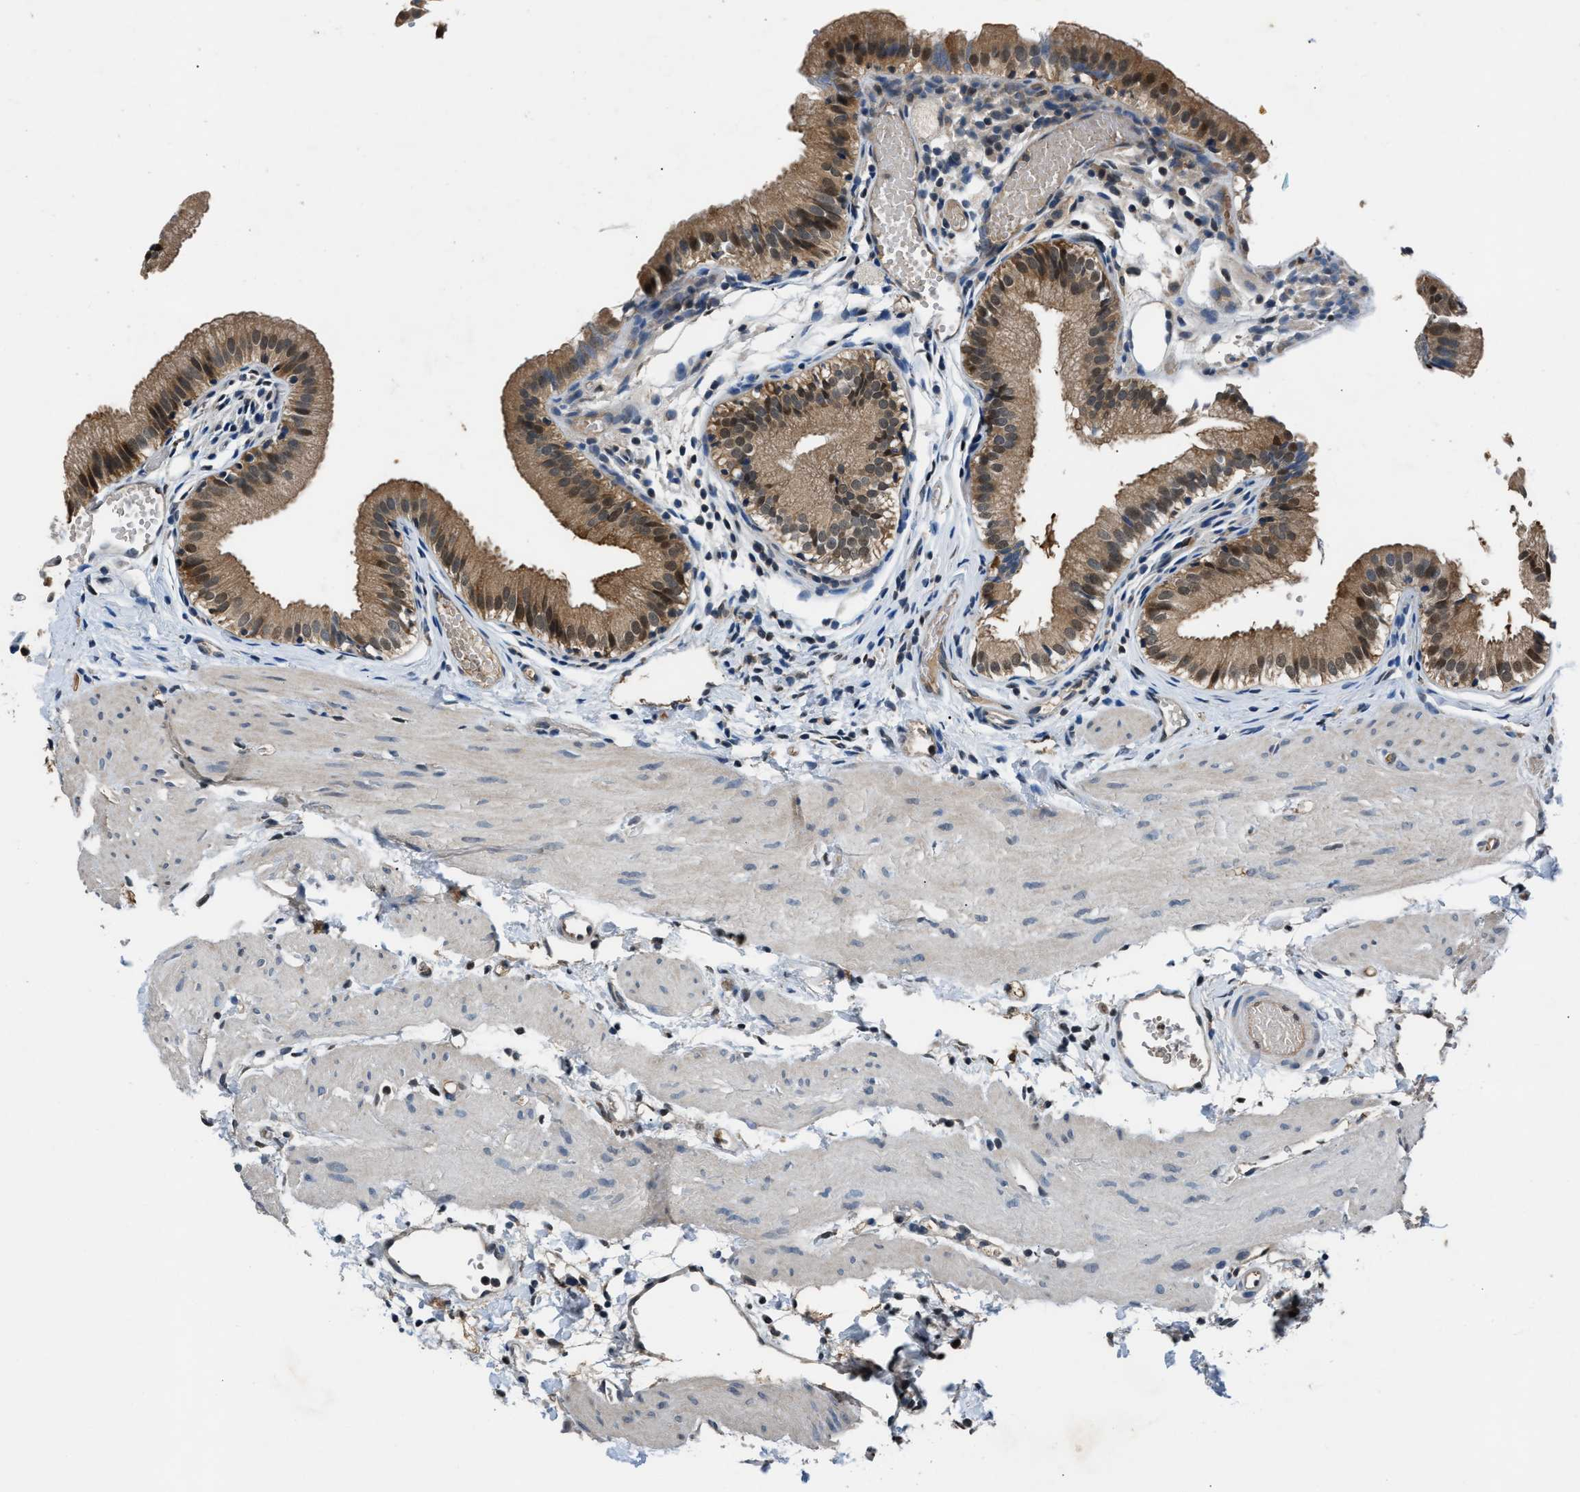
{"staining": {"intensity": "moderate", "quantity": ">75%", "location": "cytoplasmic/membranous"}, "tissue": "gallbladder", "cell_type": "Glandular cells", "image_type": "normal", "snomed": [{"axis": "morphology", "description": "Normal tissue, NOS"}, {"axis": "topography", "description": "Gallbladder"}], "caption": "This image shows immunohistochemistry staining of normal gallbladder, with medium moderate cytoplasmic/membranous staining in about >75% of glandular cells.", "gene": "TP53I3", "patient": {"sex": "female", "age": 26}}